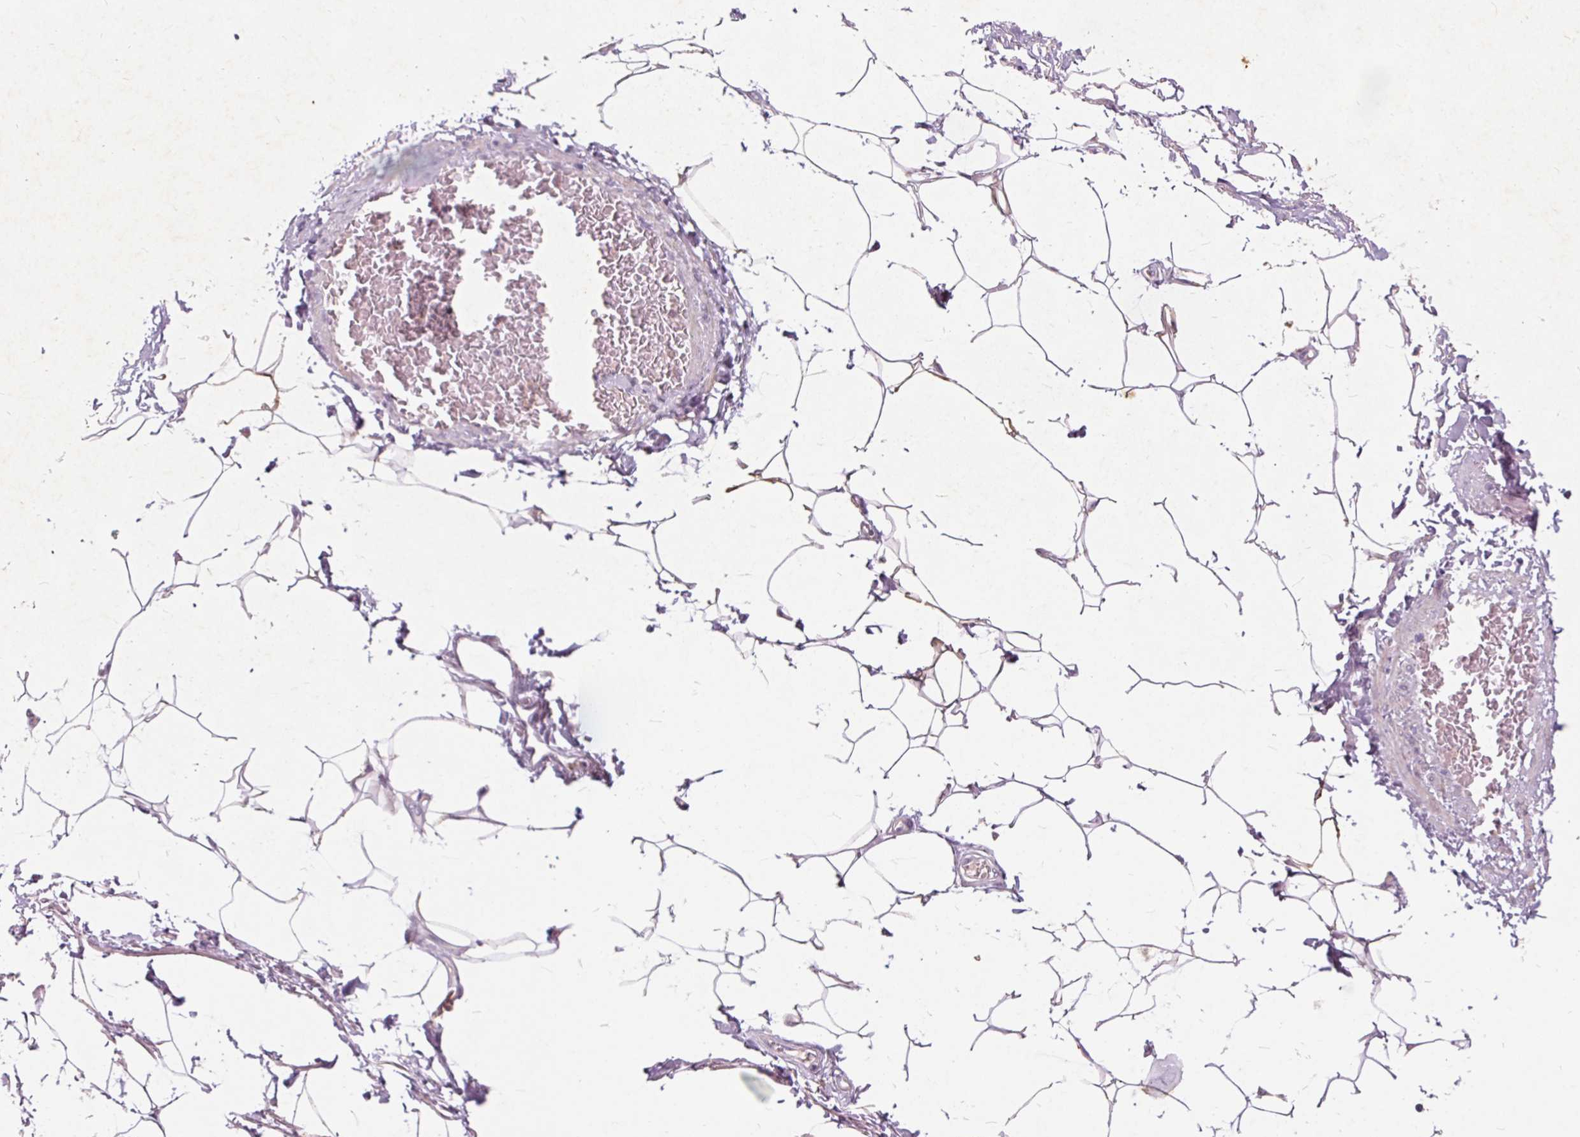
{"staining": {"intensity": "negative", "quantity": "none", "location": "none"}, "tissue": "adipose tissue", "cell_type": "Adipocytes", "image_type": "normal", "snomed": [{"axis": "morphology", "description": "Normal tissue, NOS"}, {"axis": "topography", "description": "Peripheral nerve tissue"}], "caption": "This is a image of IHC staining of unremarkable adipose tissue, which shows no staining in adipocytes. (Stains: DAB immunohistochemistry with hematoxylin counter stain, Microscopy: brightfield microscopy at high magnification).", "gene": "HAAO", "patient": {"sex": "male", "age": 51}}